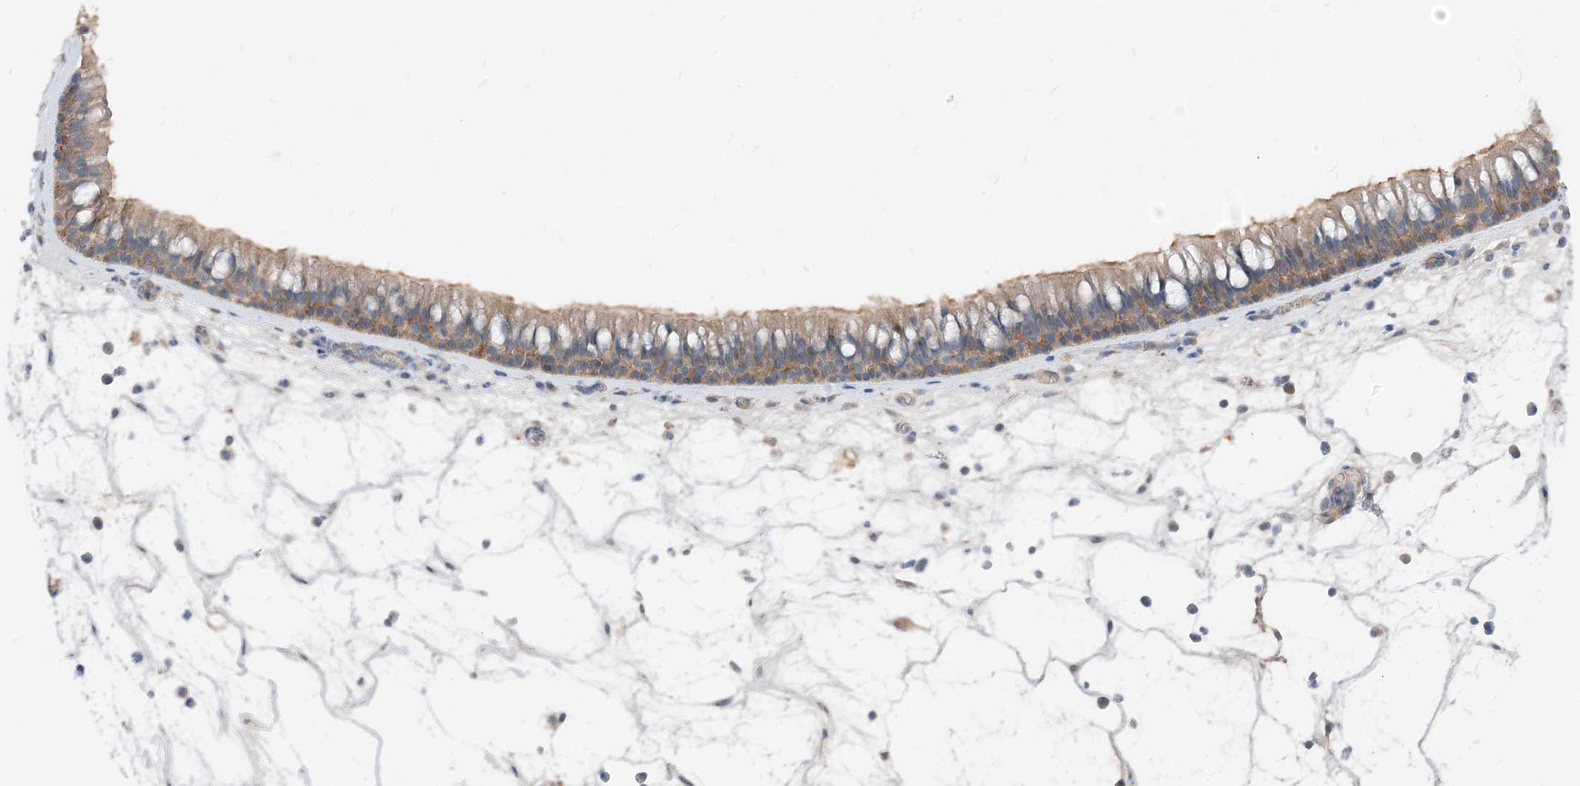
{"staining": {"intensity": "weak", "quantity": ">75%", "location": "cytoplasmic/membranous"}, "tissue": "nasopharynx", "cell_type": "Respiratory epithelial cells", "image_type": "normal", "snomed": [{"axis": "morphology", "description": "Normal tissue, NOS"}, {"axis": "morphology", "description": "Inflammation, NOS"}, {"axis": "morphology", "description": "Malignant melanoma, Metastatic site"}, {"axis": "topography", "description": "Nasopharynx"}], "caption": "Weak cytoplasmic/membranous positivity is present in about >75% of respiratory epithelial cells in normal nasopharynx. (Brightfield microscopy of DAB IHC at high magnification).", "gene": "NCOA7", "patient": {"sex": "male", "age": 70}}